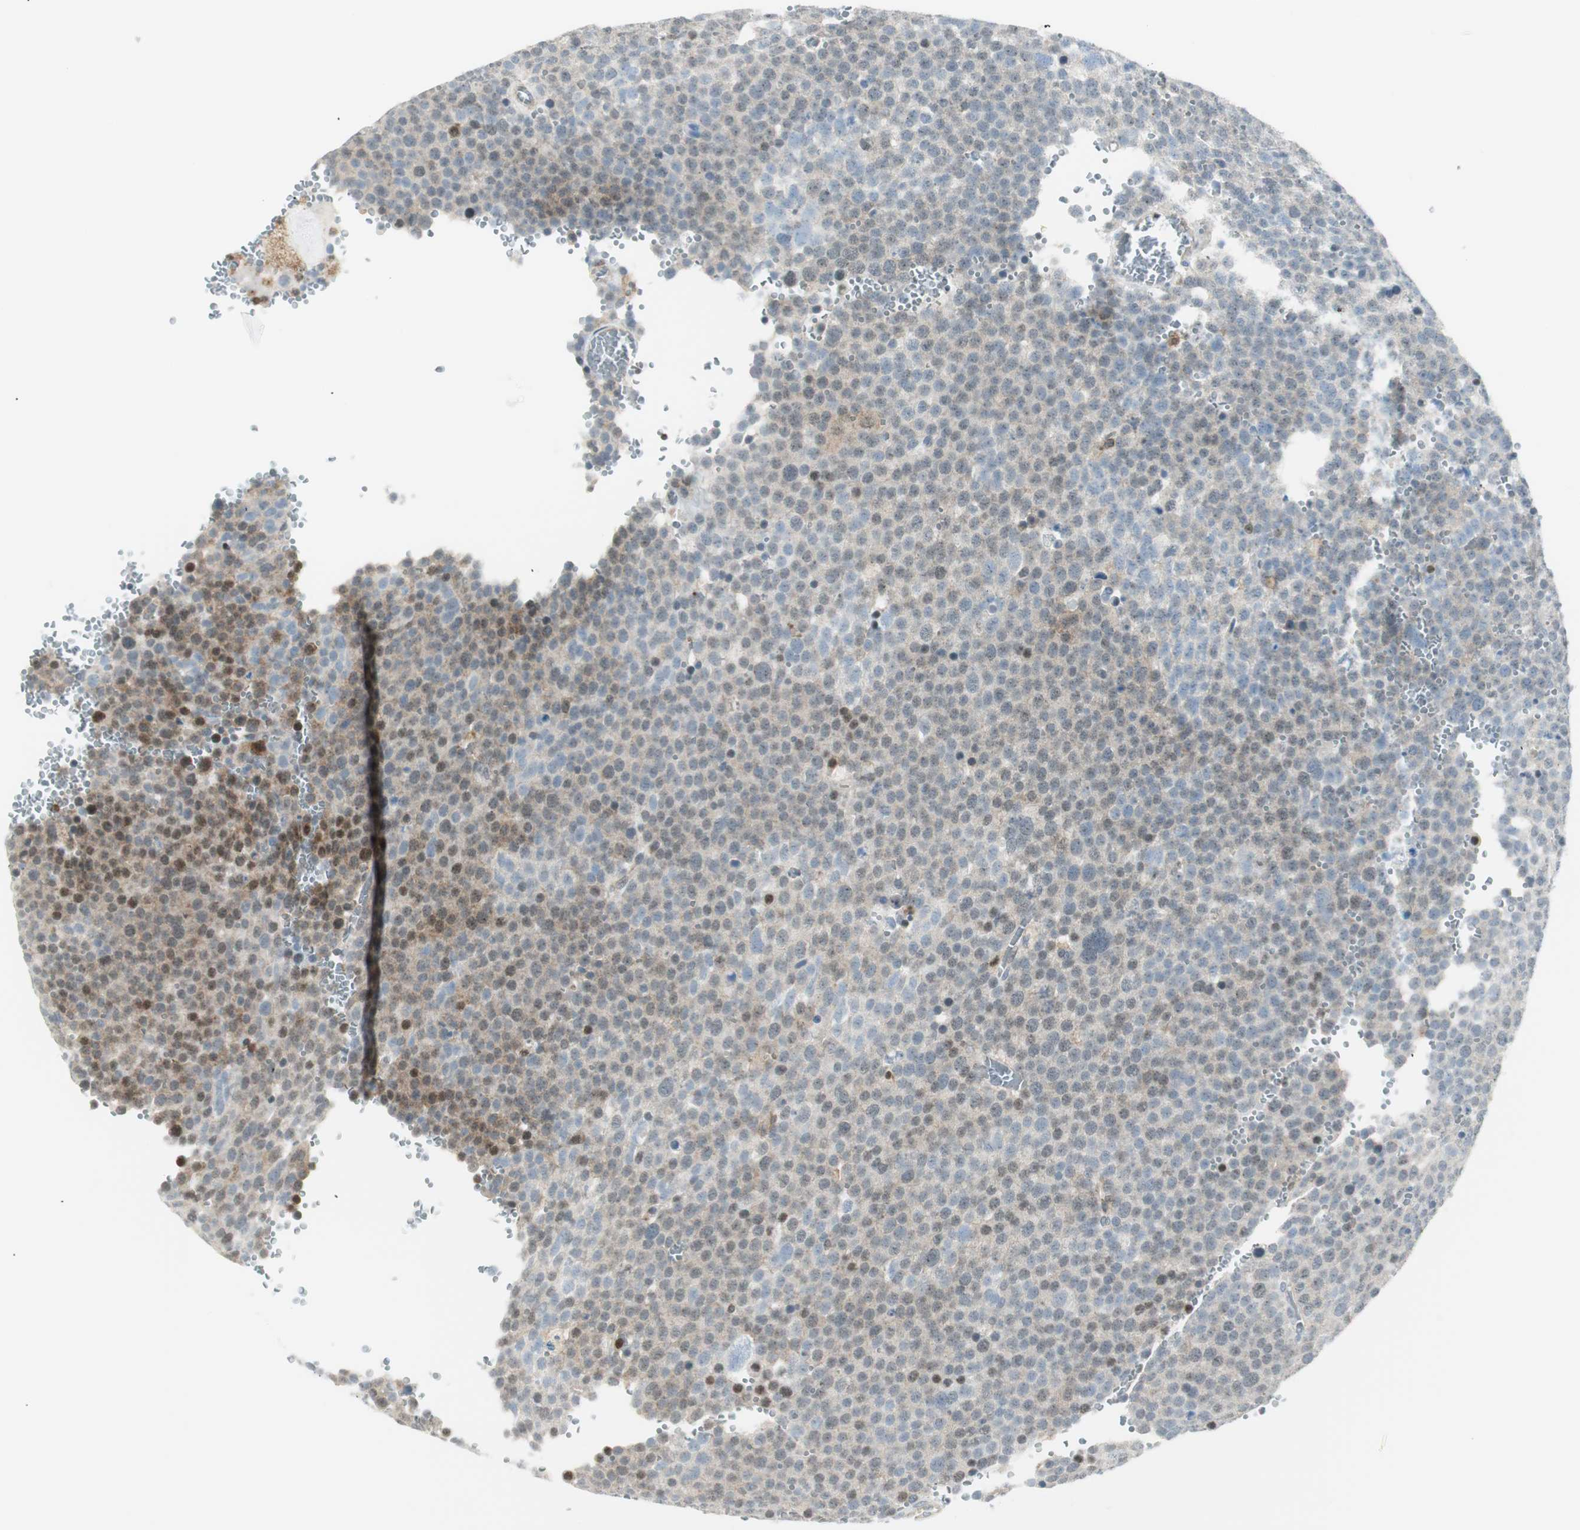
{"staining": {"intensity": "moderate", "quantity": "25%-75%", "location": "cytoplasmic/membranous,nuclear"}, "tissue": "testis cancer", "cell_type": "Tumor cells", "image_type": "cancer", "snomed": [{"axis": "morphology", "description": "Seminoma, NOS"}, {"axis": "topography", "description": "Testis"}], "caption": "Immunohistochemical staining of human testis cancer (seminoma) displays moderate cytoplasmic/membranous and nuclear protein expression in about 25%-75% of tumor cells.", "gene": "PPP1CA", "patient": {"sex": "male", "age": 71}}